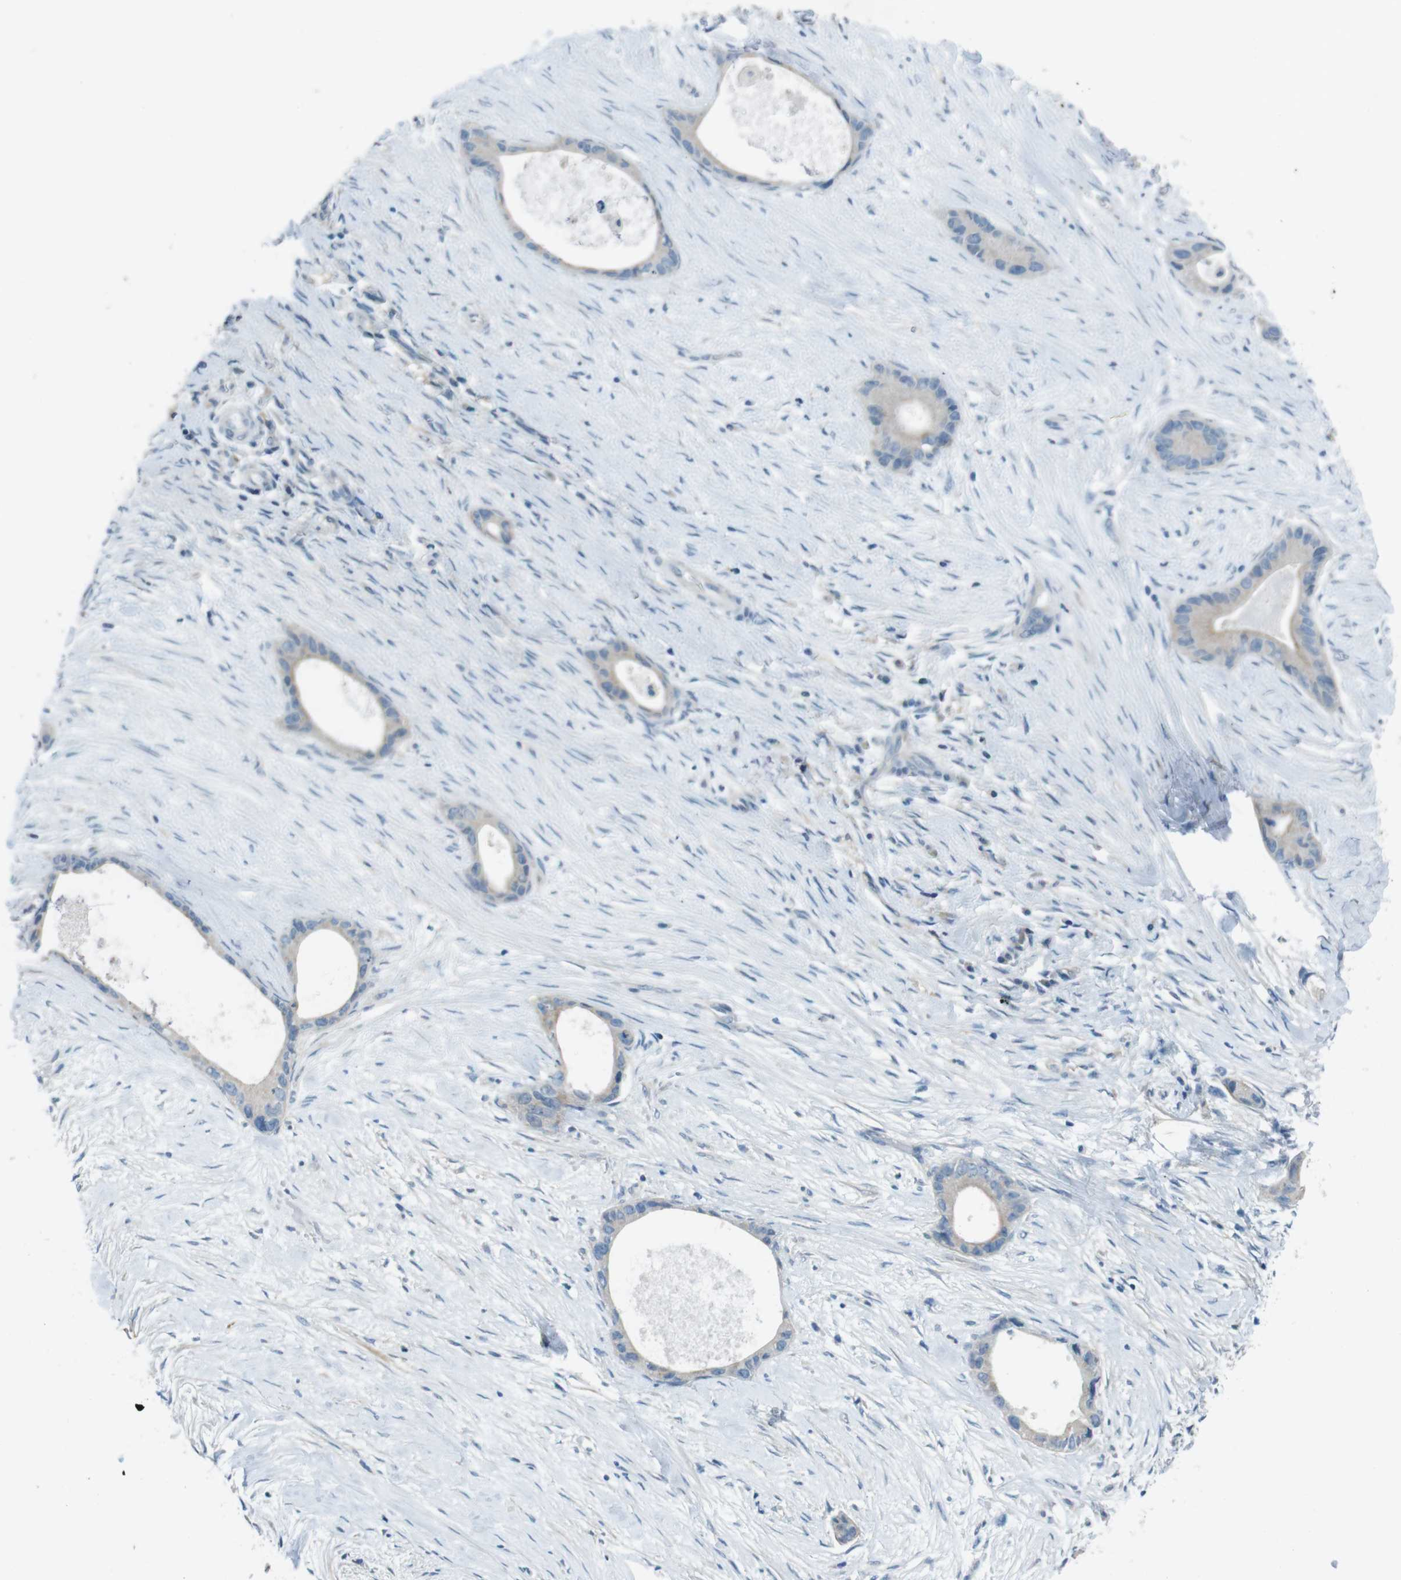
{"staining": {"intensity": "negative", "quantity": "none", "location": "none"}, "tissue": "liver cancer", "cell_type": "Tumor cells", "image_type": "cancer", "snomed": [{"axis": "morphology", "description": "Cholangiocarcinoma"}, {"axis": "topography", "description": "Liver"}], "caption": "The immunohistochemistry photomicrograph has no significant positivity in tumor cells of cholangiocarcinoma (liver) tissue.", "gene": "ENTPD7", "patient": {"sex": "female", "age": 61}}